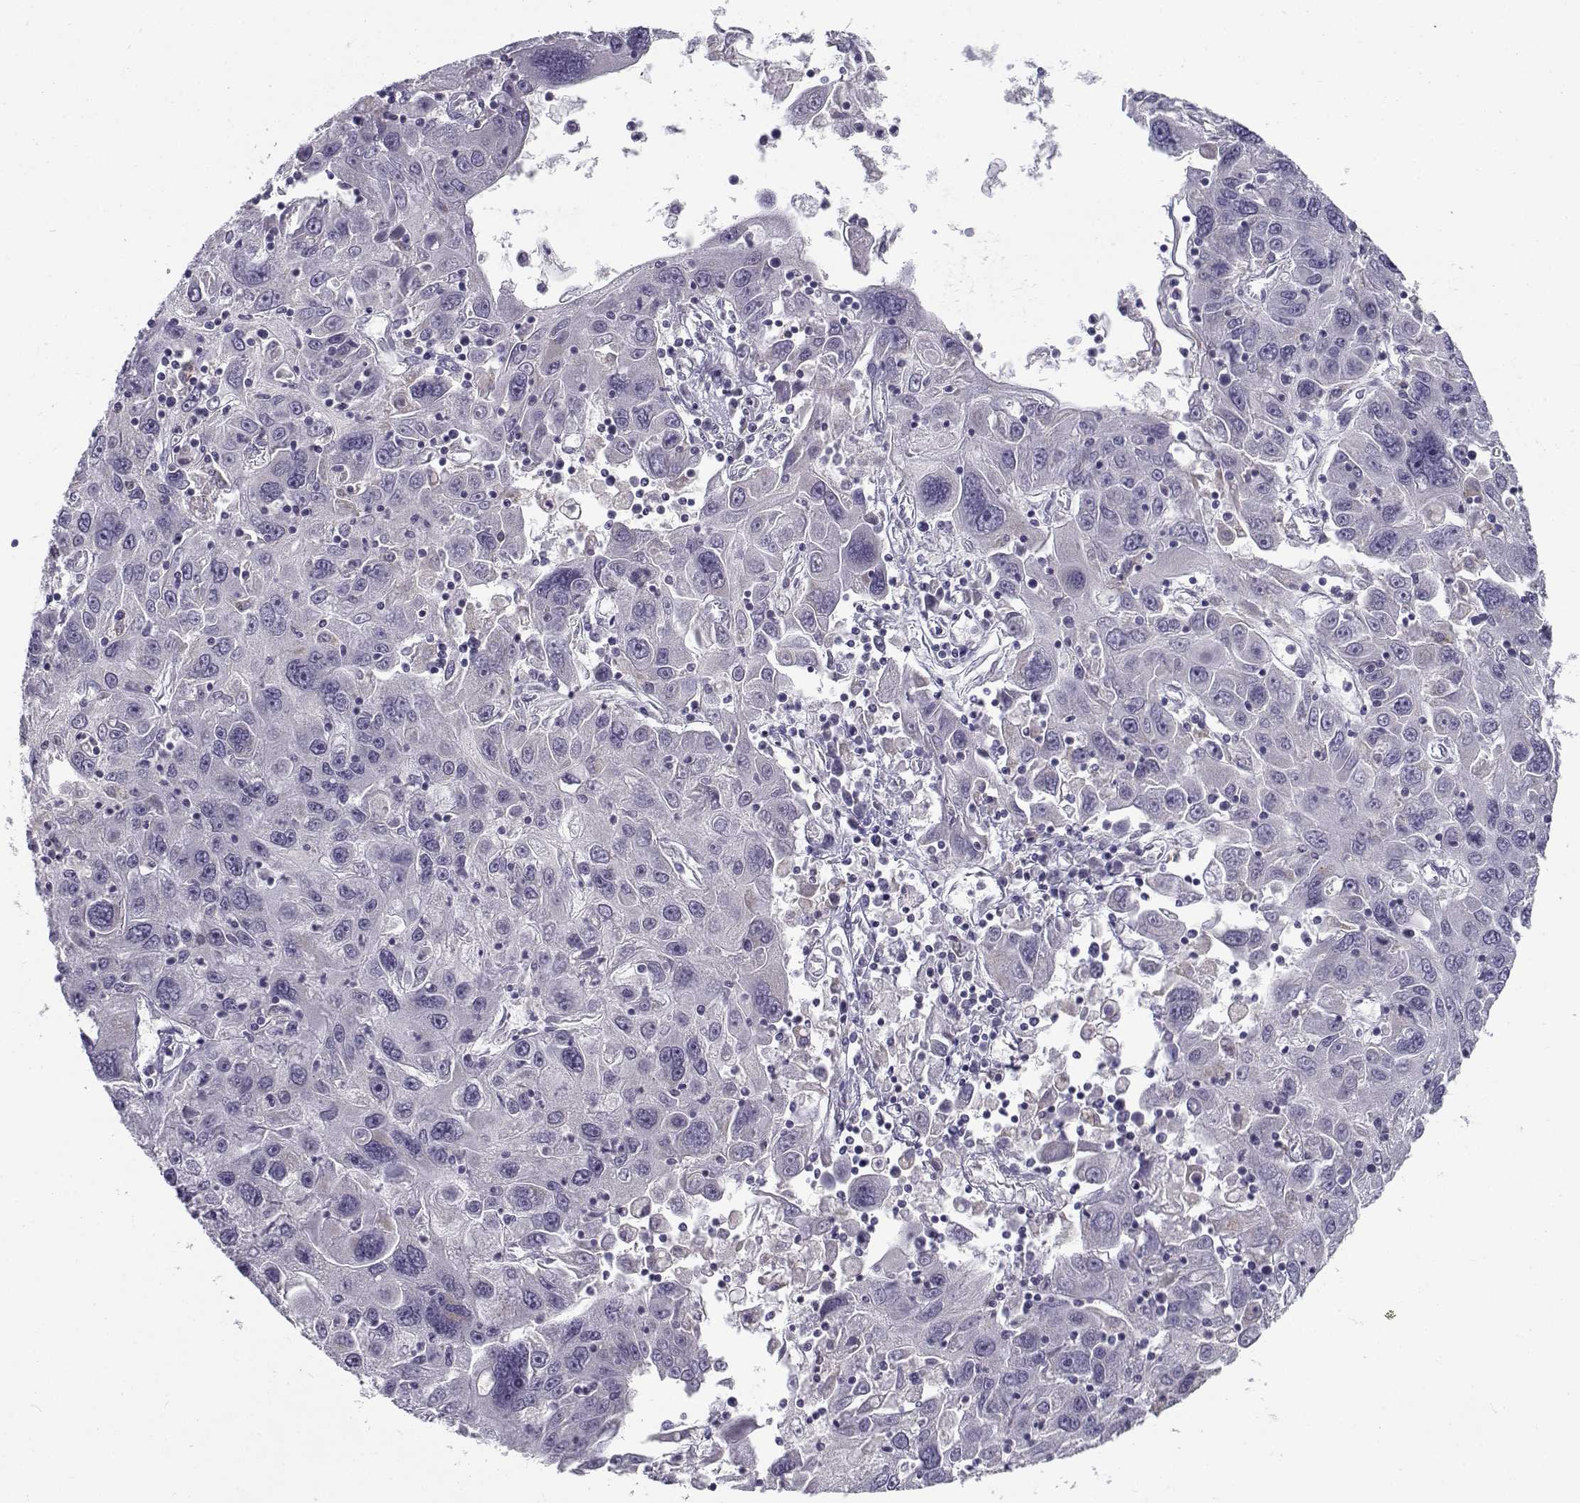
{"staining": {"intensity": "negative", "quantity": "none", "location": "none"}, "tissue": "stomach cancer", "cell_type": "Tumor cells", "image_type": "cancer", "snomed": [{"axis": "morphology", "description": "Adenocarcinoma, NOS"}, {"axis": "topography", "description": "Stomach"}], "caption": "Immunohistochemistry image of neoplastic tissue: adenocarcinoma (stomach) stained with DAB exhibits no significant protein staining in tumor cells.", "gene": "FAM166A", "patient": {"sex": "male", "age": 56}}